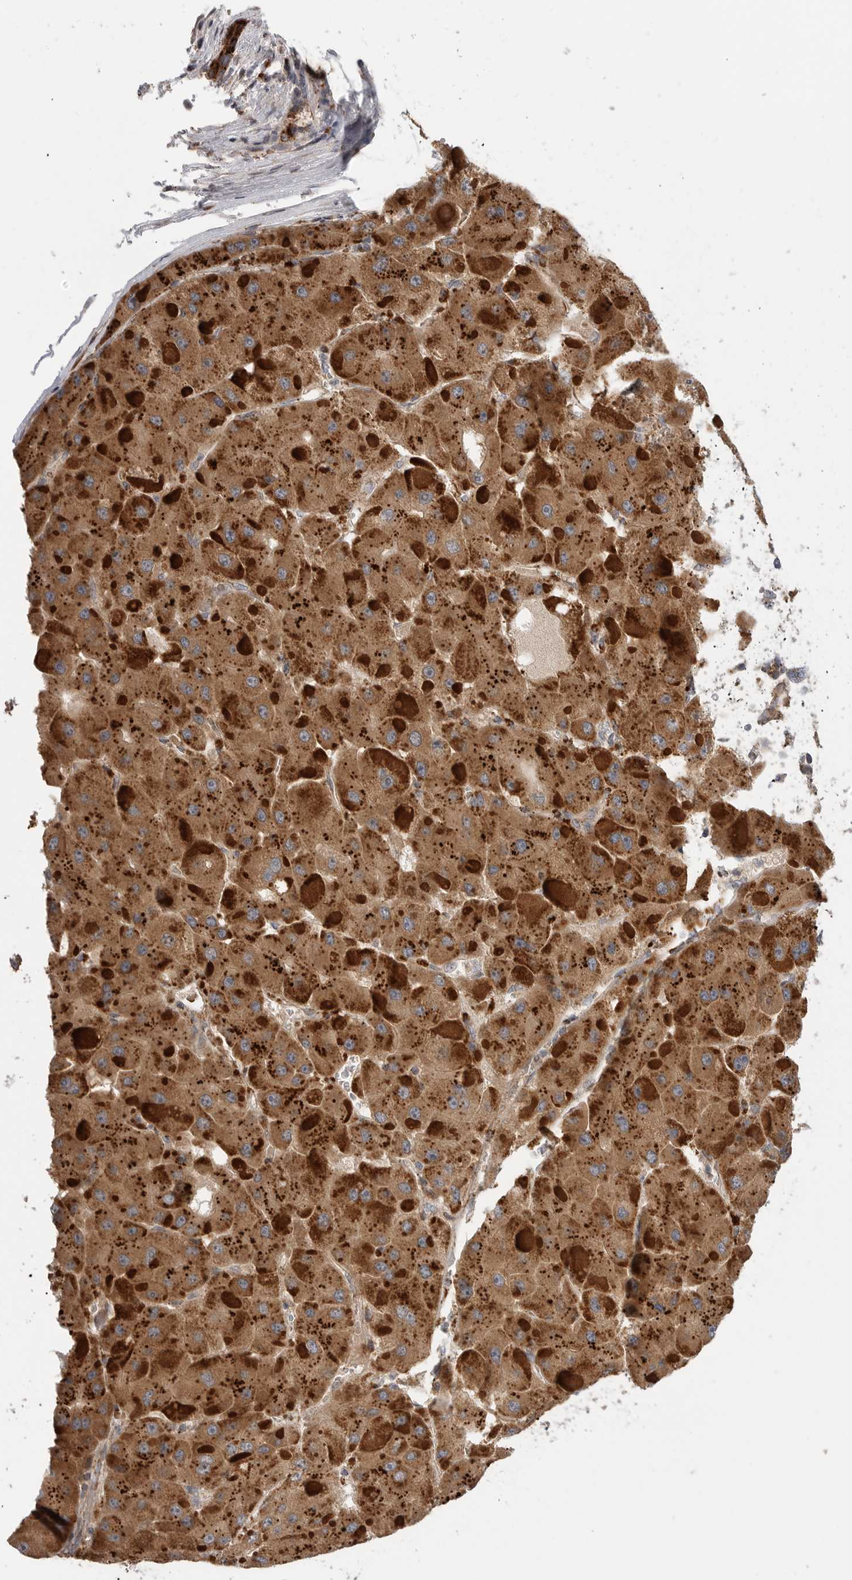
{"staining": {"intensity": "strong", "quantity": ">75%", "location": "cytoplasmic/membranous"}, "tissue": "liver cancer", "cell_type": "Tumor cells", "image_type": "cancer", "snomed": [{"axis": "morphology", "description": "Carcinoma, Hepatocellular, NOS"}, {"axis": "topography", "description": "Liver"}], "caption": "The micrograph shows immunohistochemical staining of liver cancer (hepatocellular carcinoma). There is strong cytoplasmic/membranous staining is appreciated in approximately >75% of tumor cells.", "gene": "GALNS", "patient": {"sex": "female", "age": 73}}